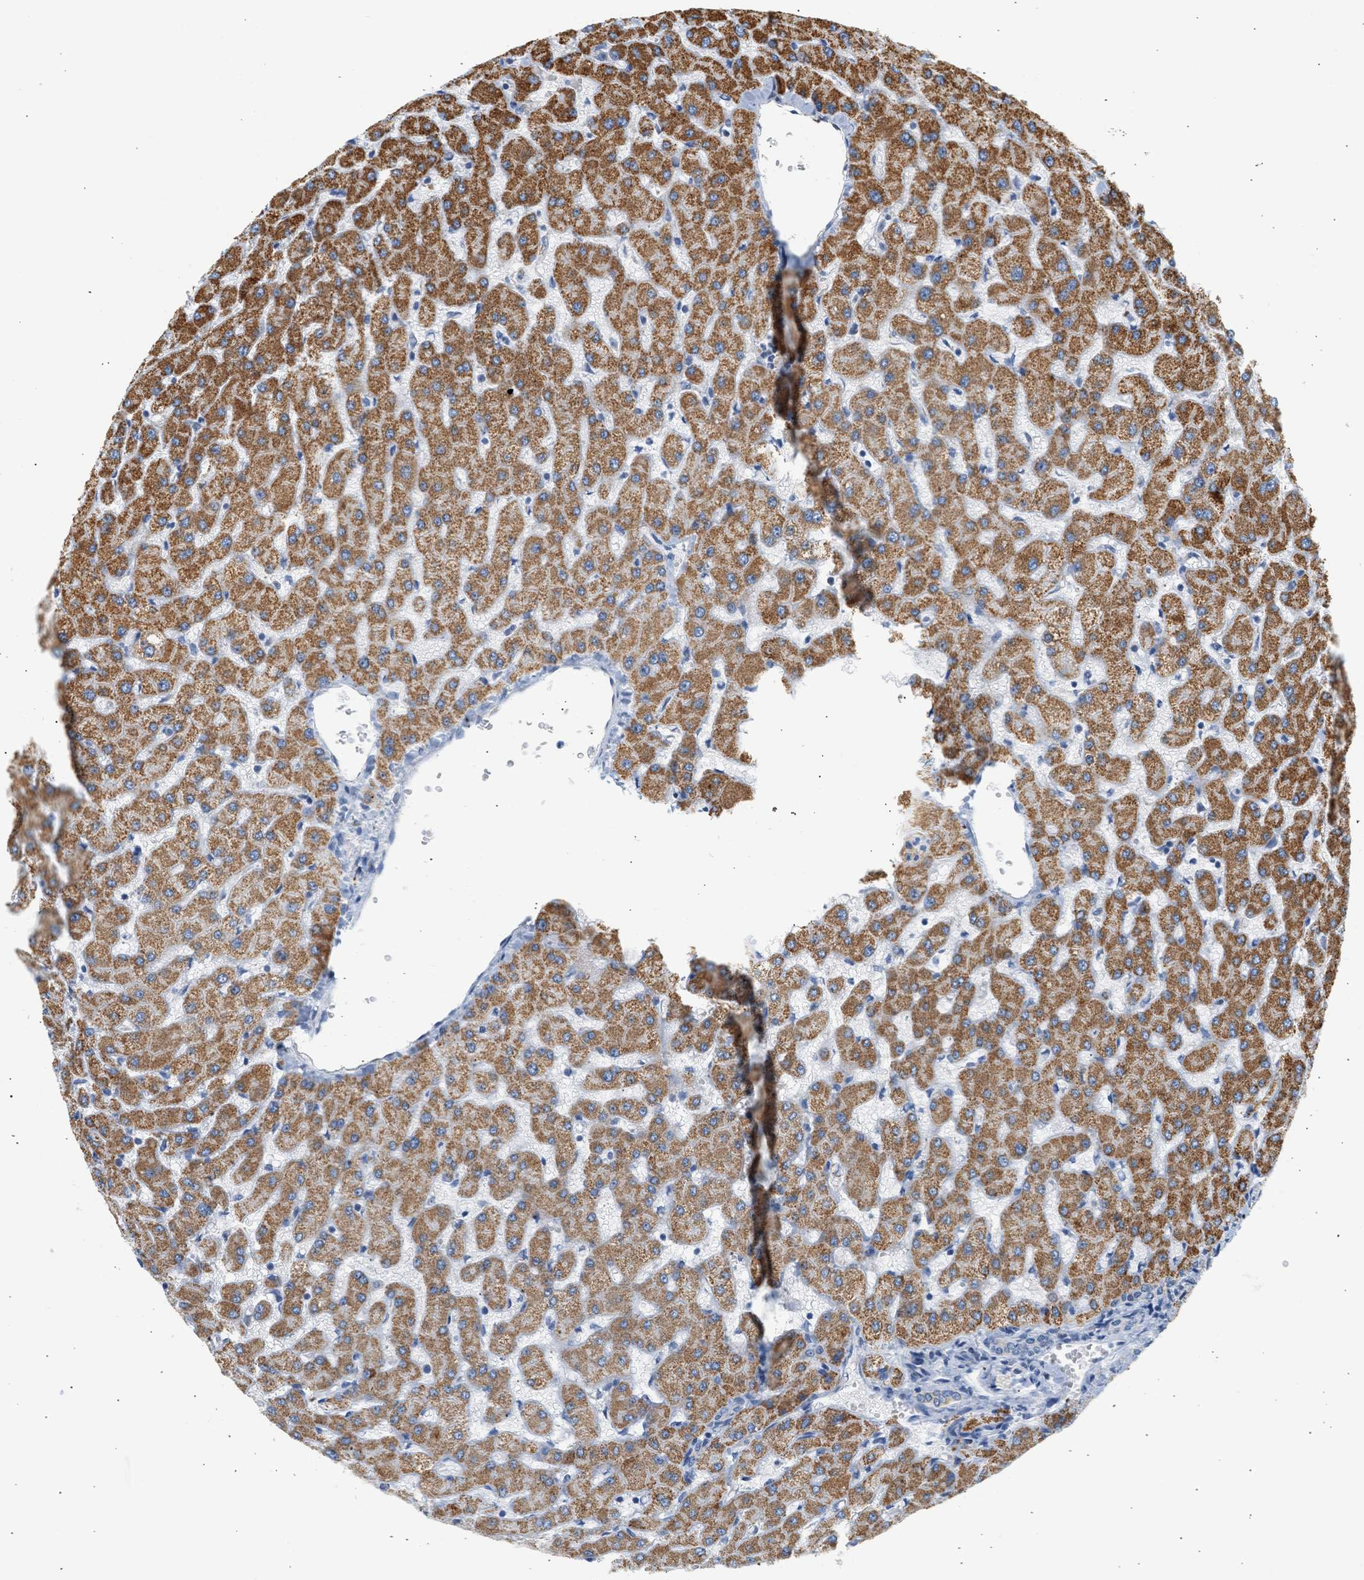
{"staining": {"intensity": "negative", "quantity": "none", "location": "none"}, "tissue": "liver", "cell_type": "Cholangiocytes", "image_type": "normal", "snomed": [{"axis": "morphology", "description": "Normal tissue, NOS"}, {"axis": "topography", "description": "Liver"}], "caption": "Normal liver was stained to show a protein in brown. There is no significant positivity in cholangiocytes. Brightfield microscopy of immunohistochemistry (IHC) stained with DAB (brown) and hematoxylin (blue), captured at high magnification.", "gene": "GRPEL2", "patient": {"sex": "female", "age": 63}}